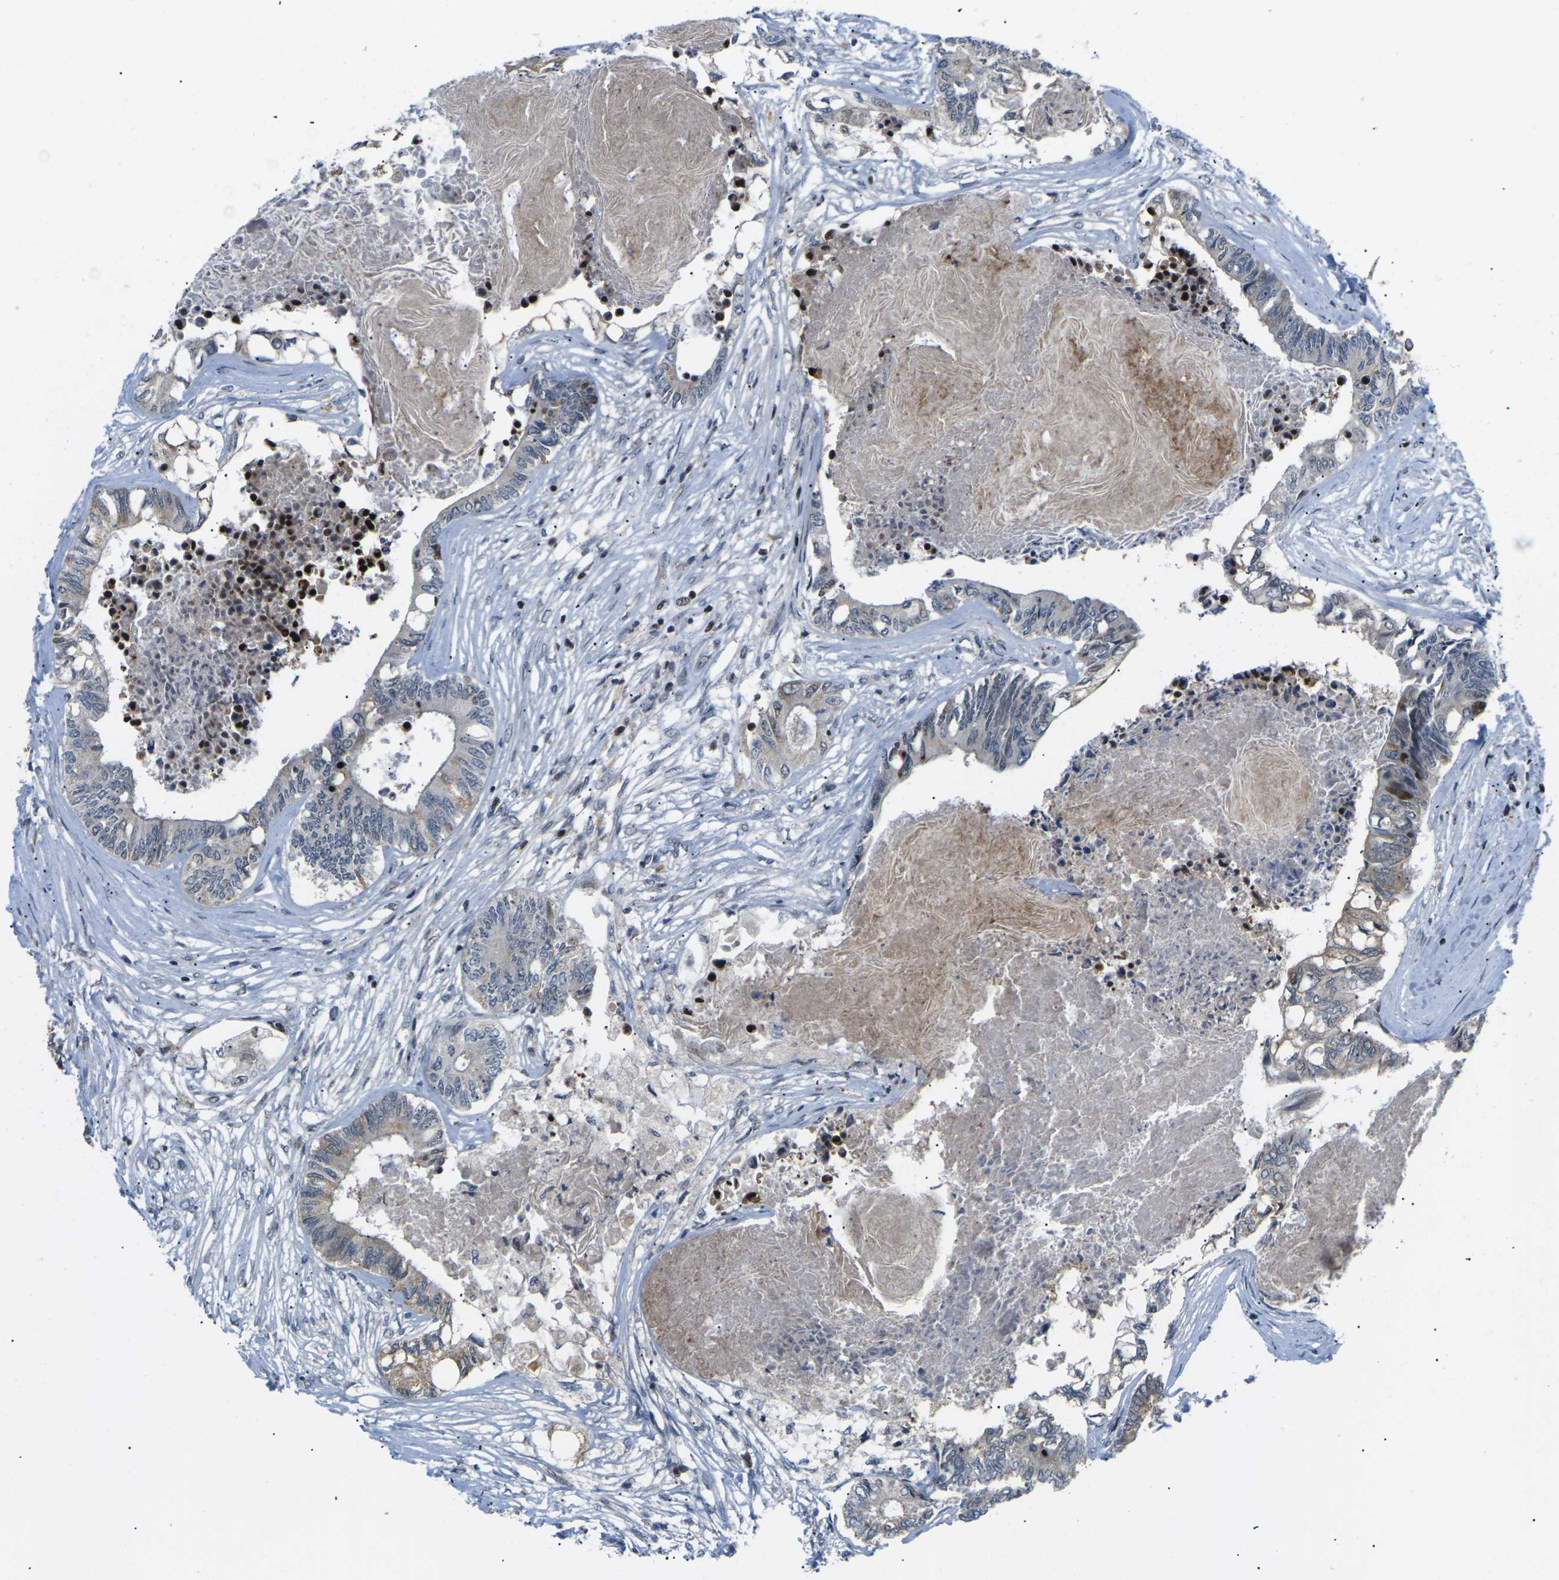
{"staining": {"intensity": "moderate", "quantity": "<25%", "location": "cytoplasmic/membranous"}, "tissue": "colorectal cancer", "cell_type": "Tumor cells", "image_type": "cancer", "snomed": [{"axis": "morphology", "description": "Adenocarcinoma, NOS"}, {"axis": "topography", "description": "Rectum"}], "caption": "Immunohistochemistry (IHC) (DAB) staining of human adenocarcinoma (colorectal) demonstrates moderate cytoplasmic/membranous protein staining in approximately <25% of tumor cells.", "gene": "RPS6KA3", "patient": {"sex": "male", "age": 63}}